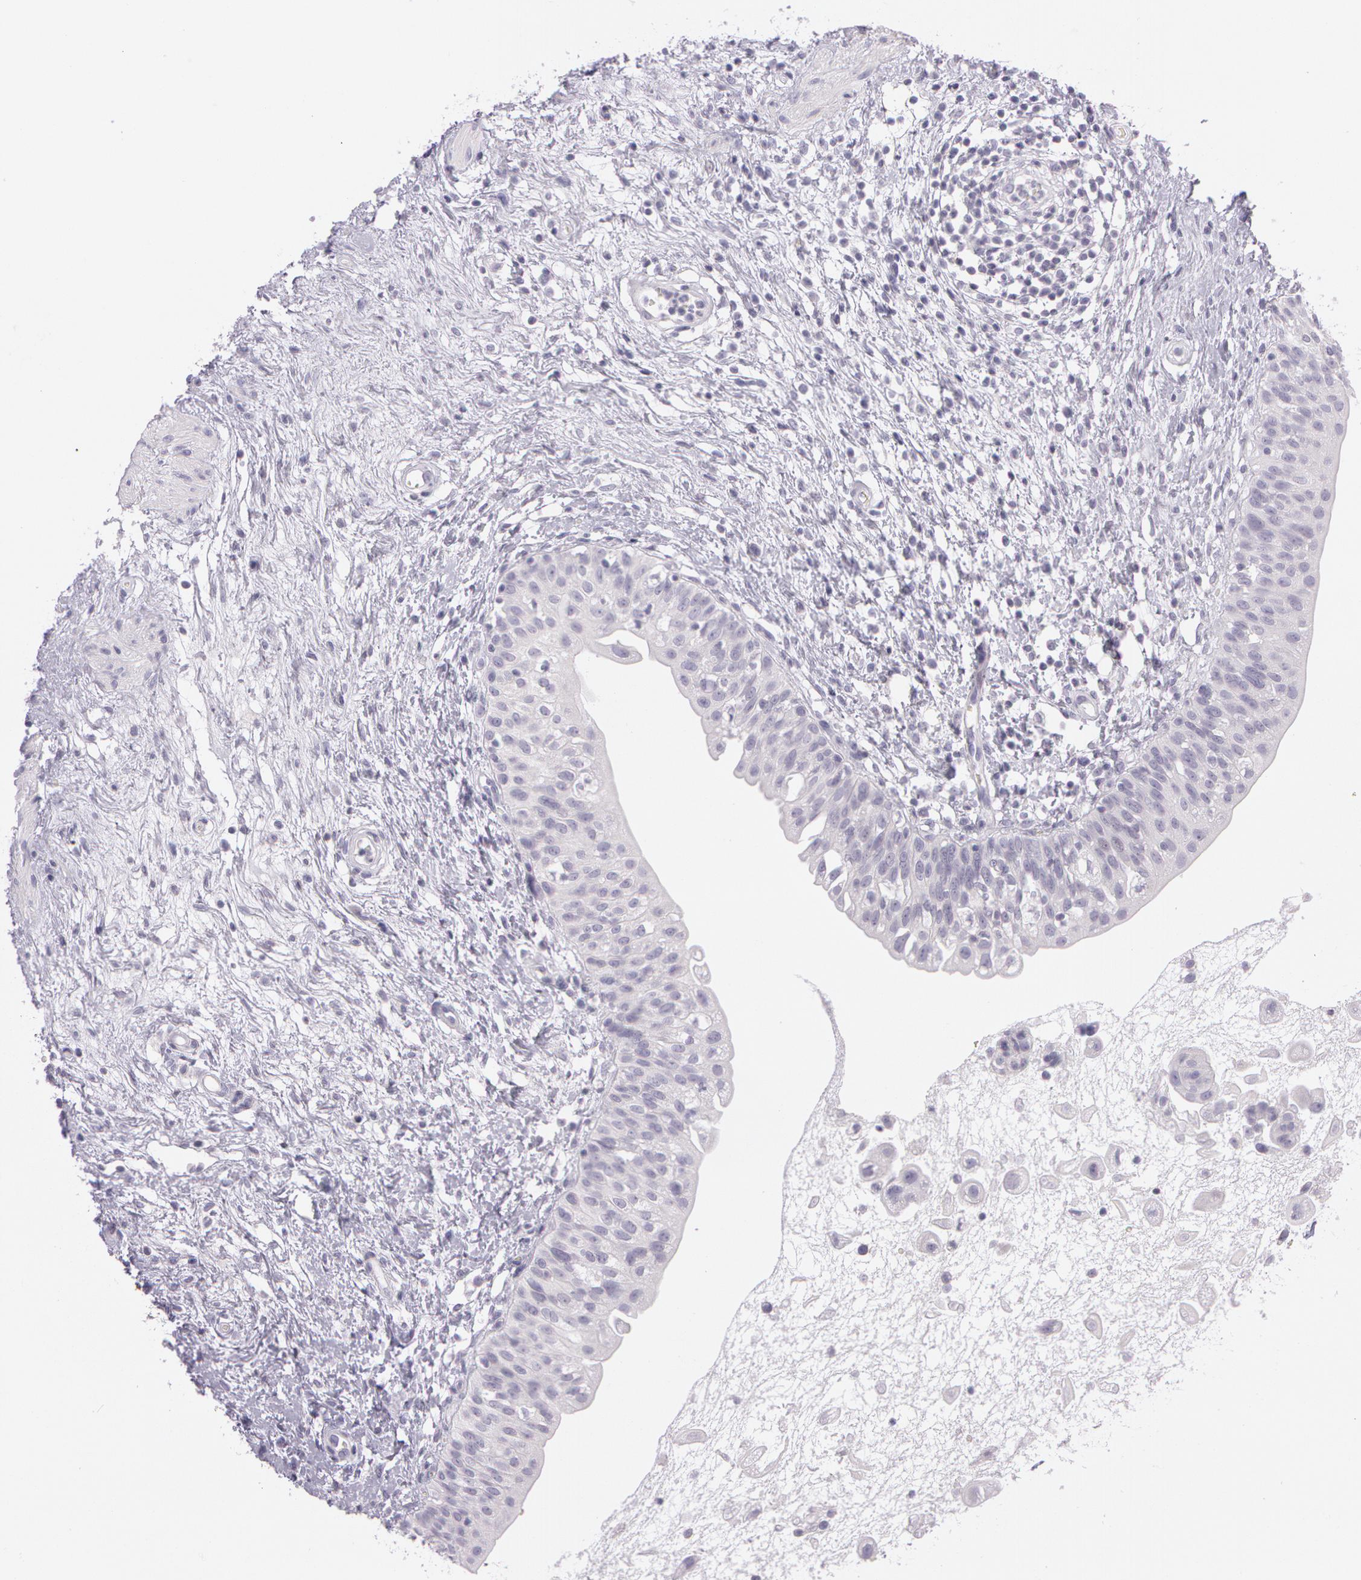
{"staining": {"intensity": "negative", "quantity": "none", "location": "none"}, "tissue": "urinary bladder", "cell_type": "Urothelial cells", "image_type": "normal", "snomed": [{"axis": "morphology", "description": "Normal tissue, NOS"}, {"axis": "topography", "description": "Urinary bladder"}], "caption": "An immunohistochemistry photomicrograph of normal urinary bladder is shown. There is no staining in urothelial cells of urinary bladder.", "gene": "OTC", "patient": {"sex": "female", "age": 55}}